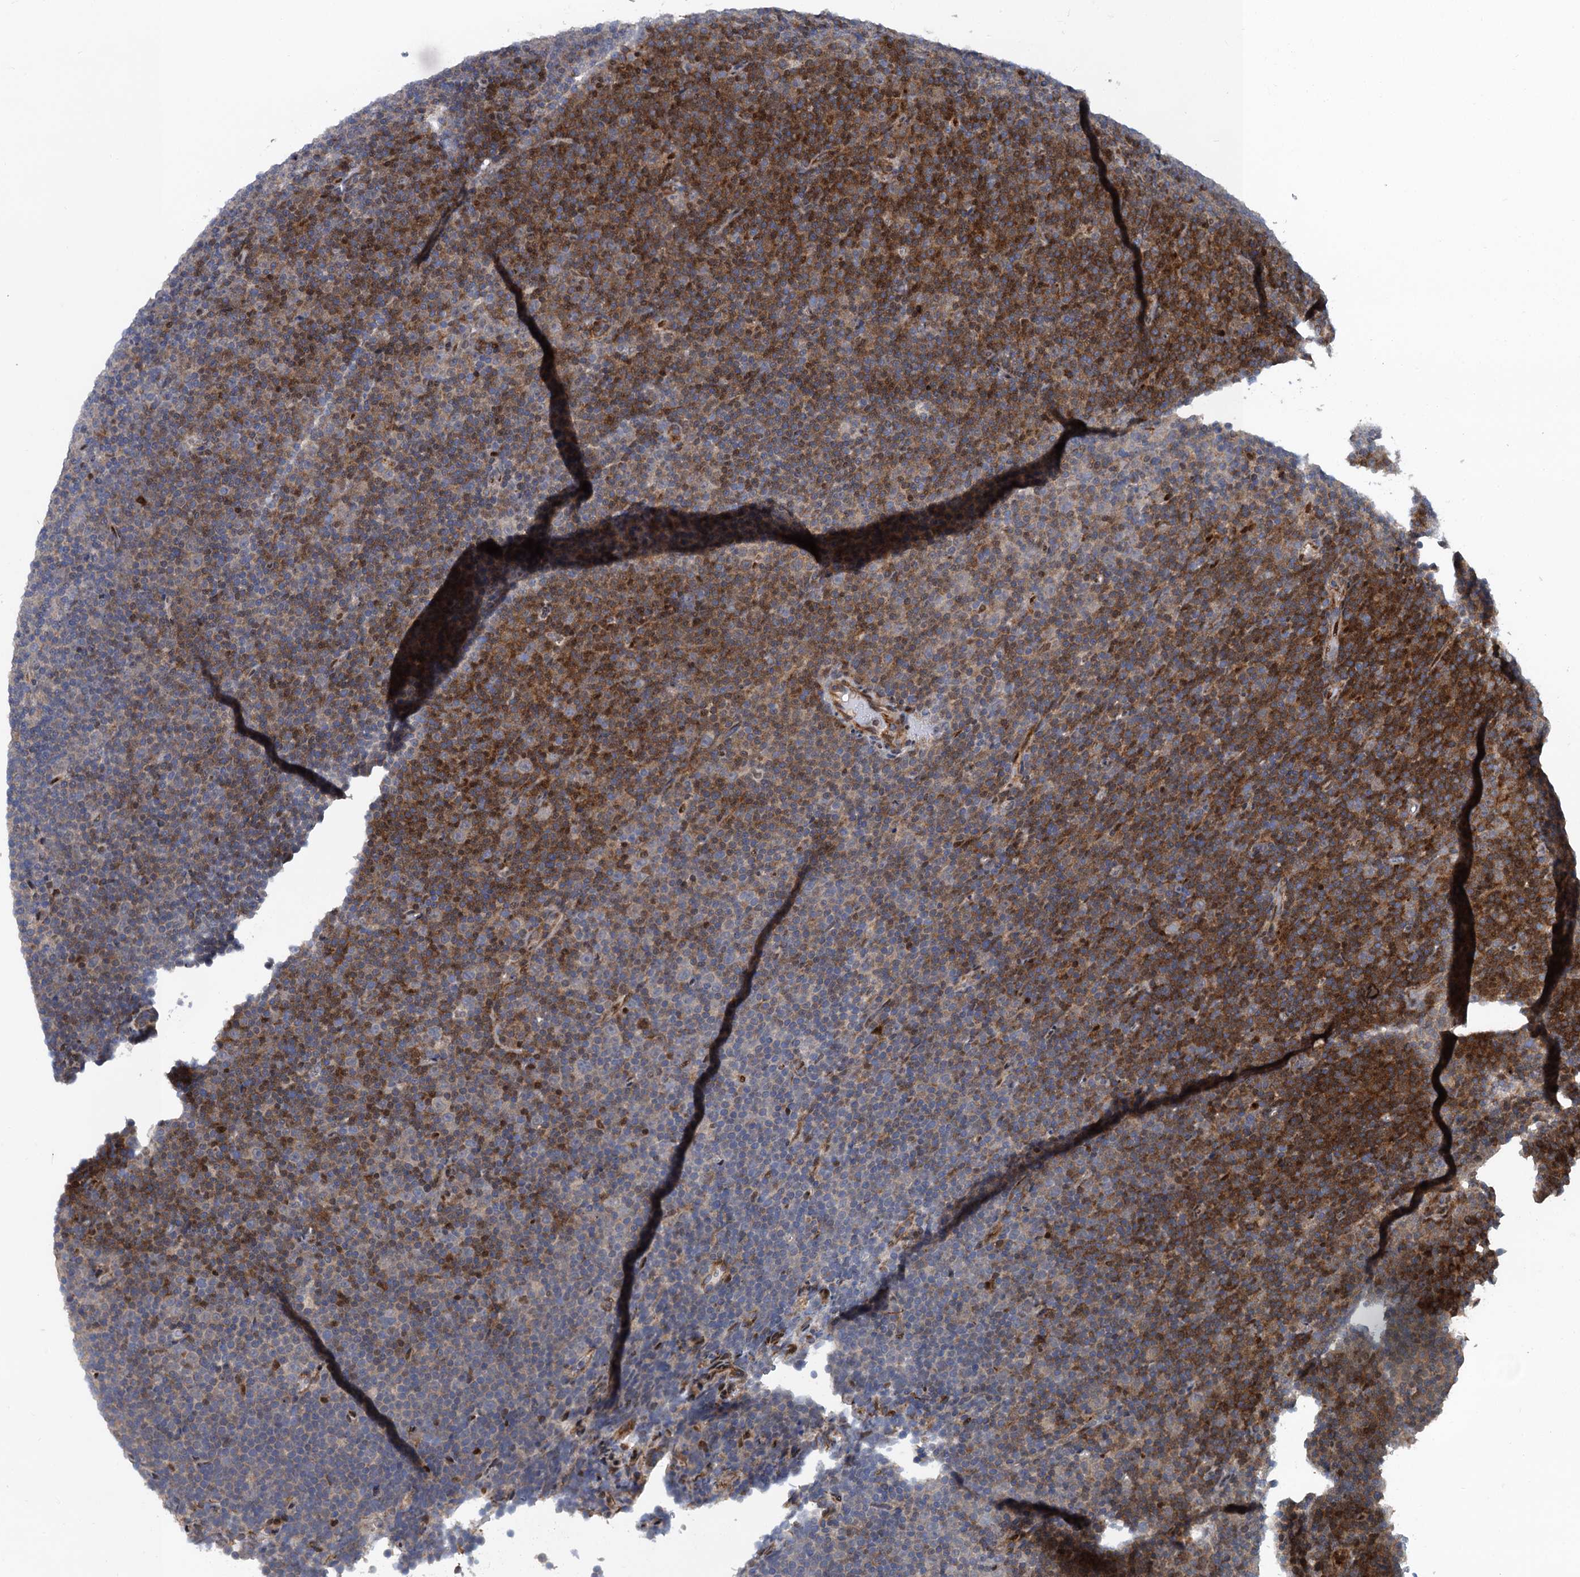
{"staining": {"intensity": "moderate", "quantity": "<25%", "location": "cytoplasmic/membranous"}, "tissue": "lymphoma", "cell_type": "Tumor cells", "image_type": "cancer", "snomed": [{"axis": "morphology", "description": "Malignant lymphoma, non-Hodgkin's type, Low grade"}, {"axis": "topography", "description": "Lymph node"}], "caption": "Brown immunohistochemical staining in human malignant lymphoma, non-Hodgkin's type (low-grade) exhibits moderate cytoplasmic/membranous expression in about <25% of tumor cells.", "gene": "ATOSA", "patient": {"sex": "female", "age": 67}}